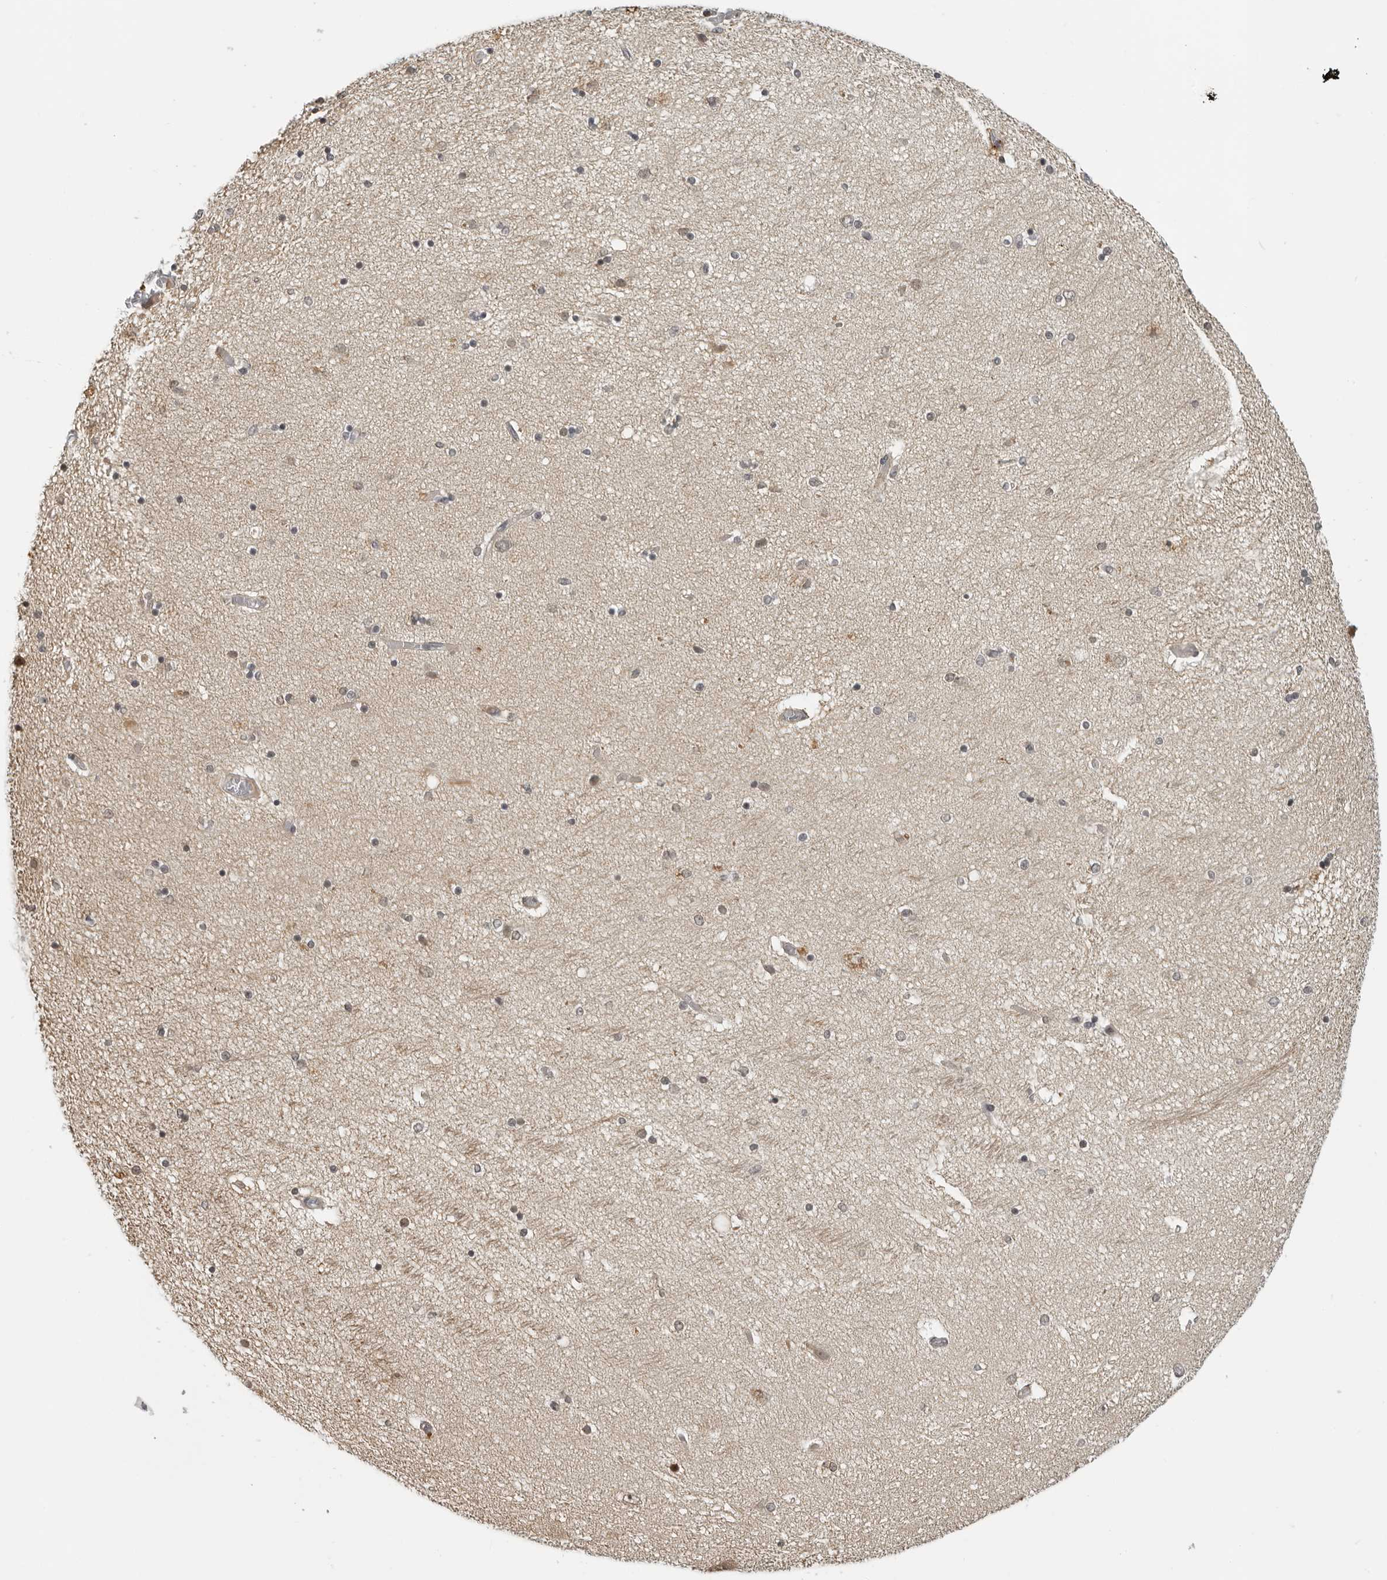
{"staining": {"intensity": "weak", "quantity": "<25%", "location": "nuclear"}, "tissue": "hippocampus", "cell_type": "Glial cells", "image_type": "normal", "snomed": [{"axis": "morphology", "description": "Normal tissue, NOS"}, {"axis": "topography", "description": "Hippocampus"}], "caption": "IHC image of unremarkable hippocampus: hippocampus stained with DAB (3,3'-diaminobenzidine) shows no significant protein positivity in glial cells.", "gene": "MAF", "patient": {"sex": "female", "age": 54}}